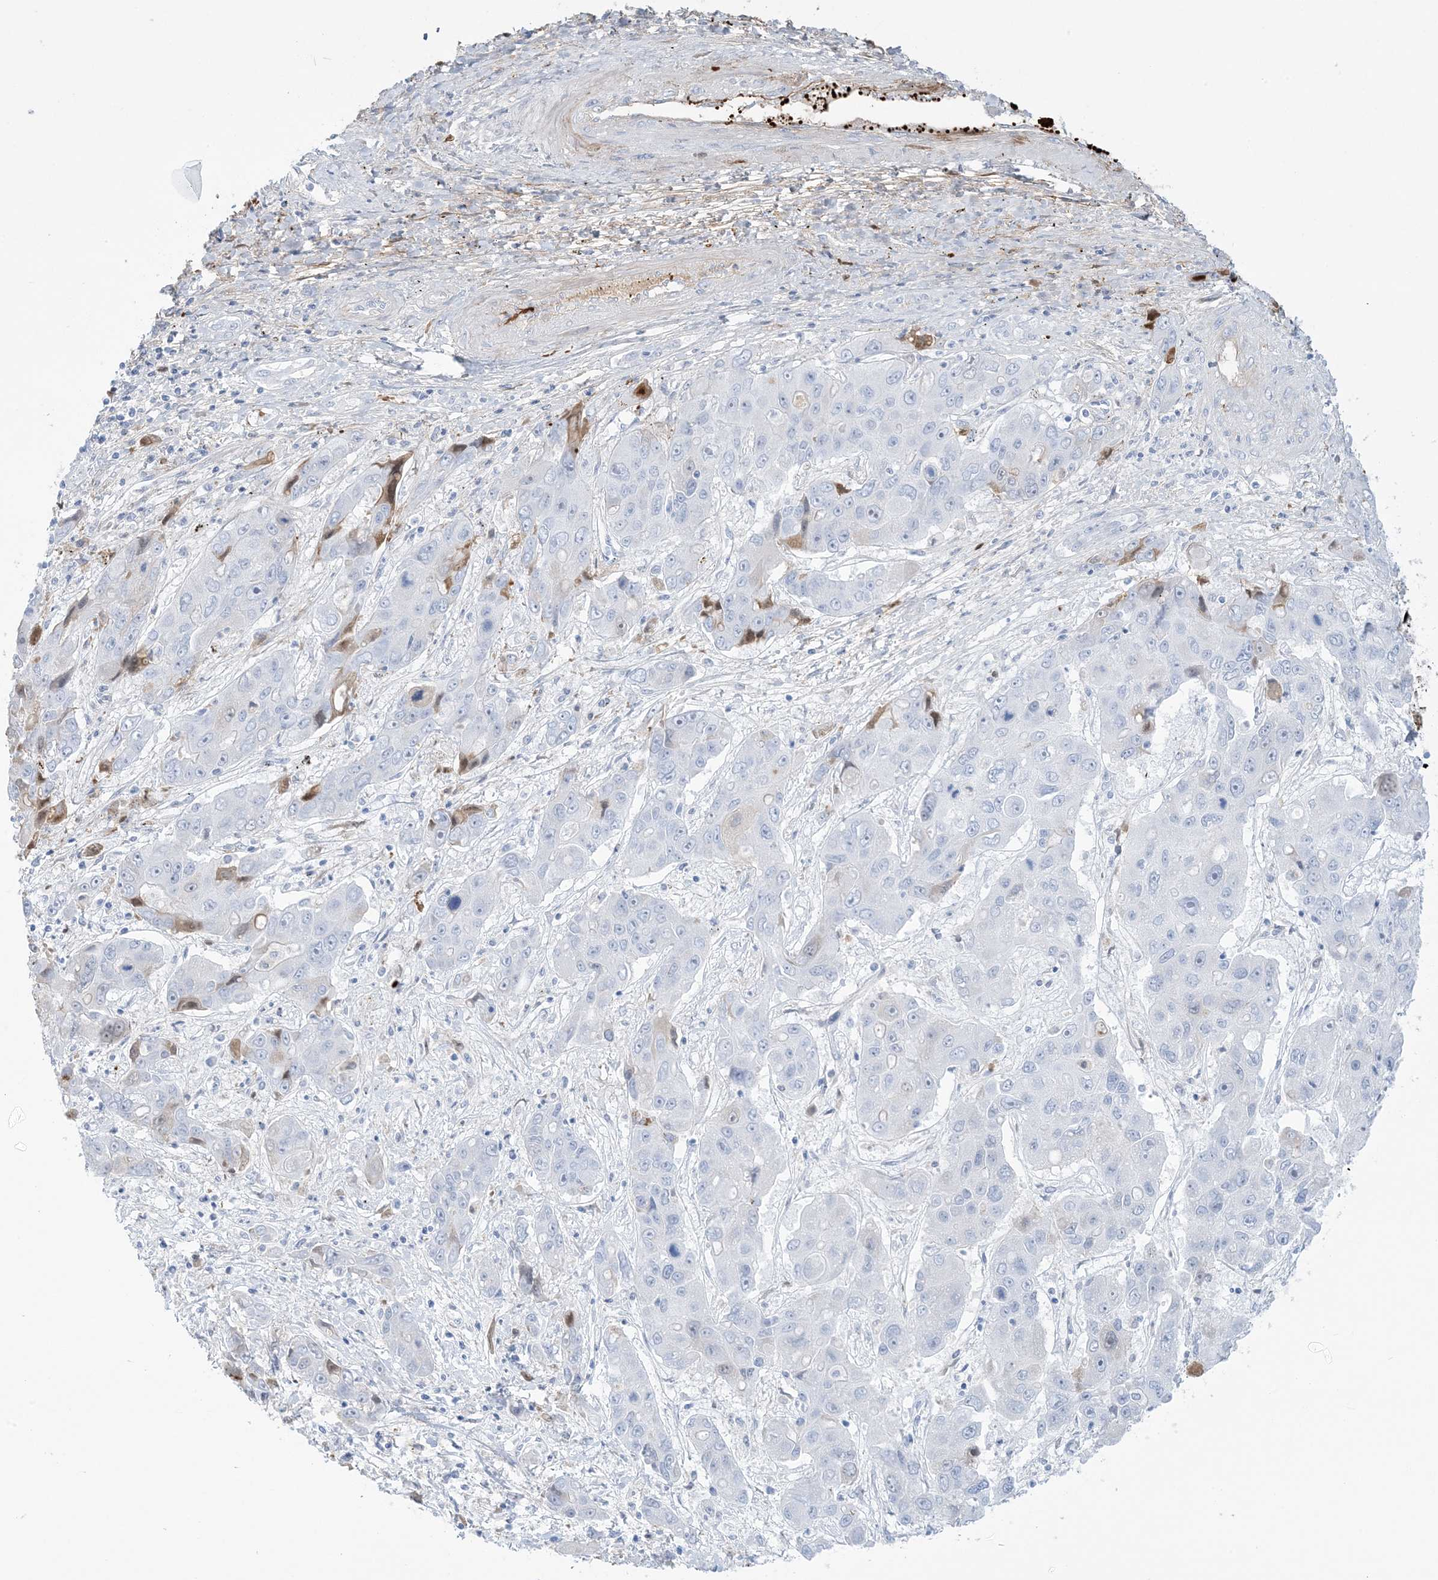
{"staining": {"intensity": "negative", "quantity": "none", "location": "none"}, "tissue": "liver cancer", "cell_type": "Tumor cells", "image_type": "cancer", "snomed": [{"axis": "morphology", "description": "Cholangiocarcinoma"}, {"axis": "topography", "description": "Liver"}], "caption": "DAB (3,3'-diaminobenzidine) immunohistochemical staining of cholangiocarcinoma (liver) exhibits no significant expression in tumor cells.", "gene": "AGXT", "patient": {"sex": "male", "age": 67}}